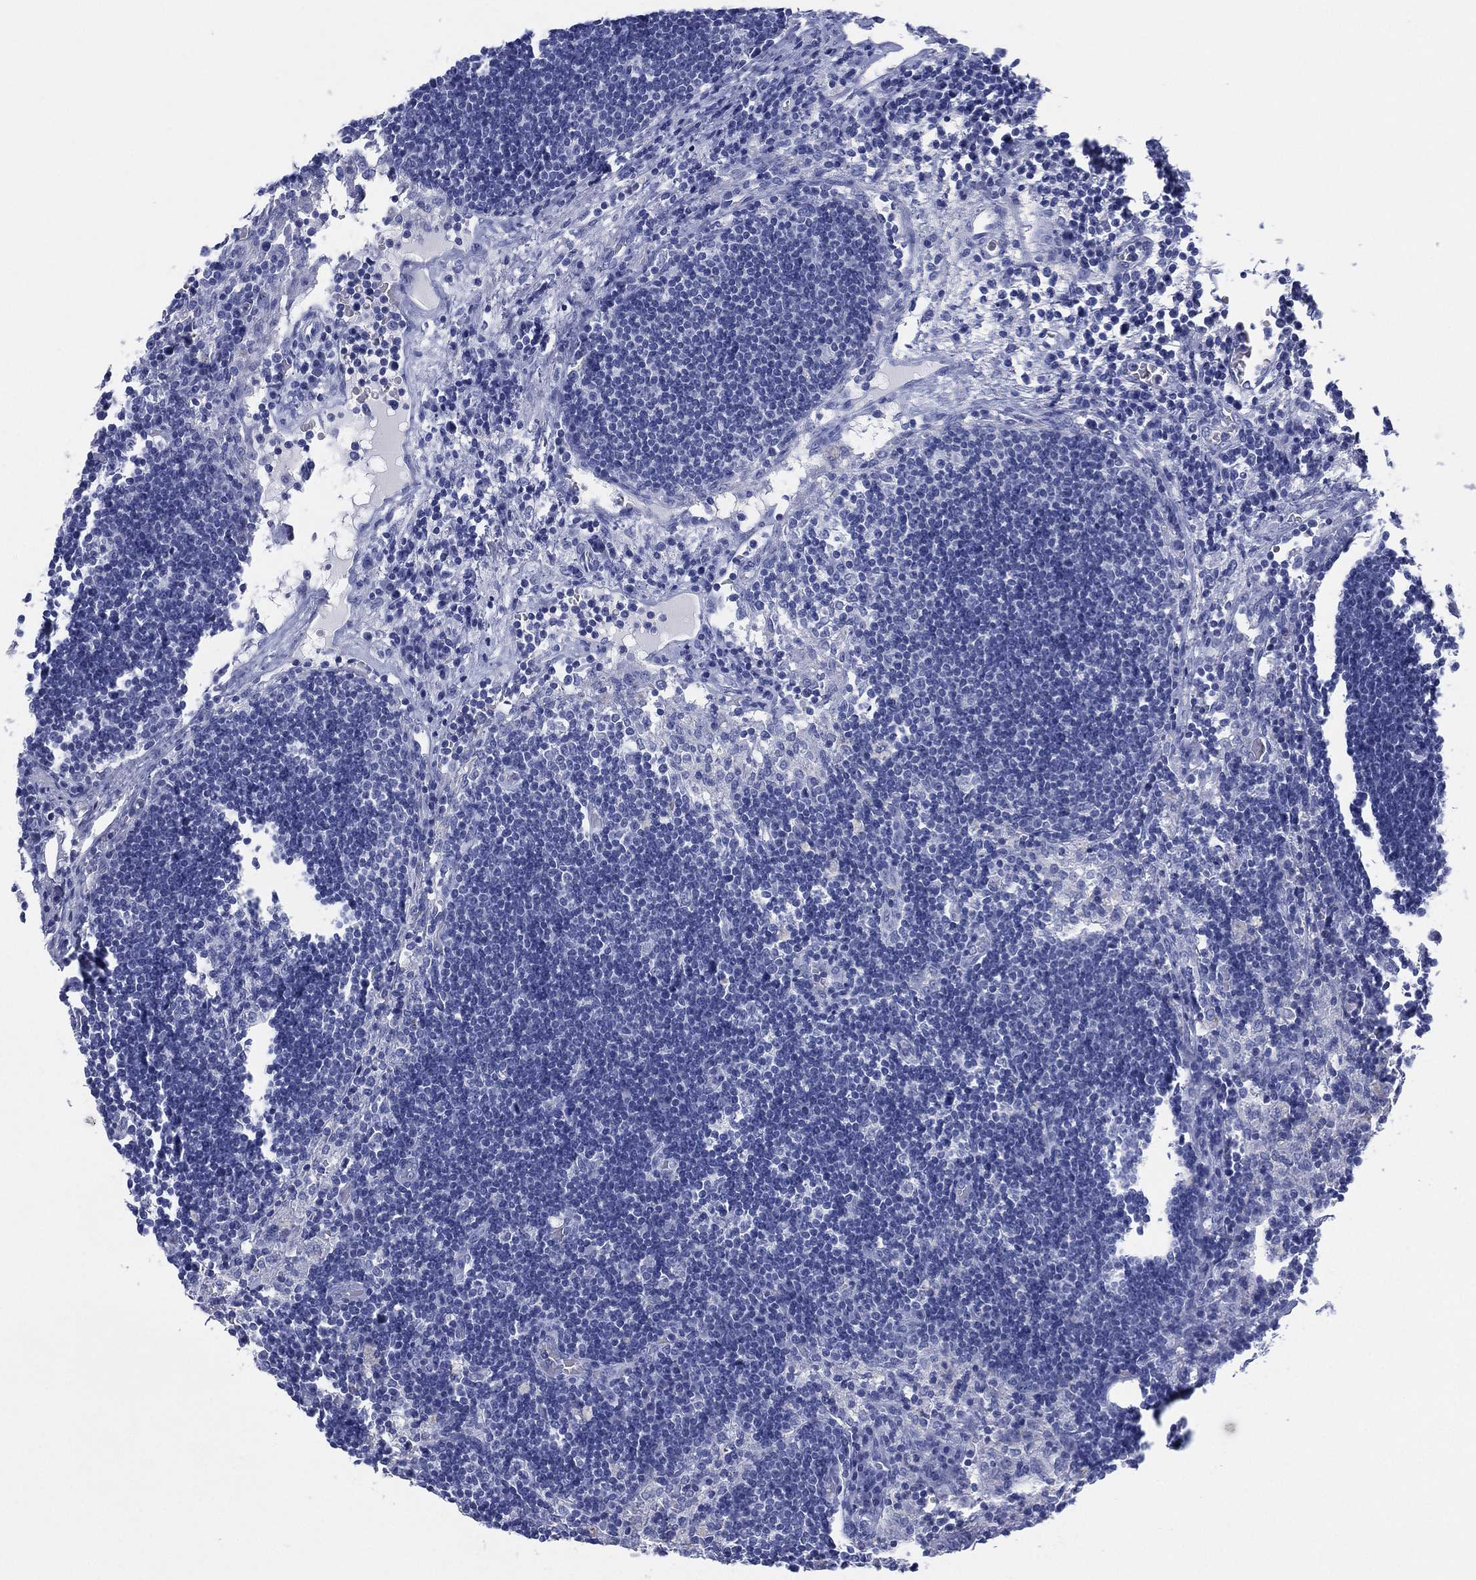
{"staining": {"intensity": "negative", "quantity": "none", "location": "none"}, "tissue": "lymph node", "cell_type": "Germinal center cells", "image_type": "normal", "snomed": [{"axis": "morphology", "description": "Normal tissue, NOS"}, {"axis": "topography", "description": "Lymph node"}], "caption": "Normal lymph node was stained to show a protein in brown. There is no significant positivity in germinal center cells. (DAB (3,3'-diaminobenzidine) immunohistochemistry visualized using brightfield microscopy, high magnification).", "gene": "SLC9C2", "patient": {"sex": "male", "age": 63}}